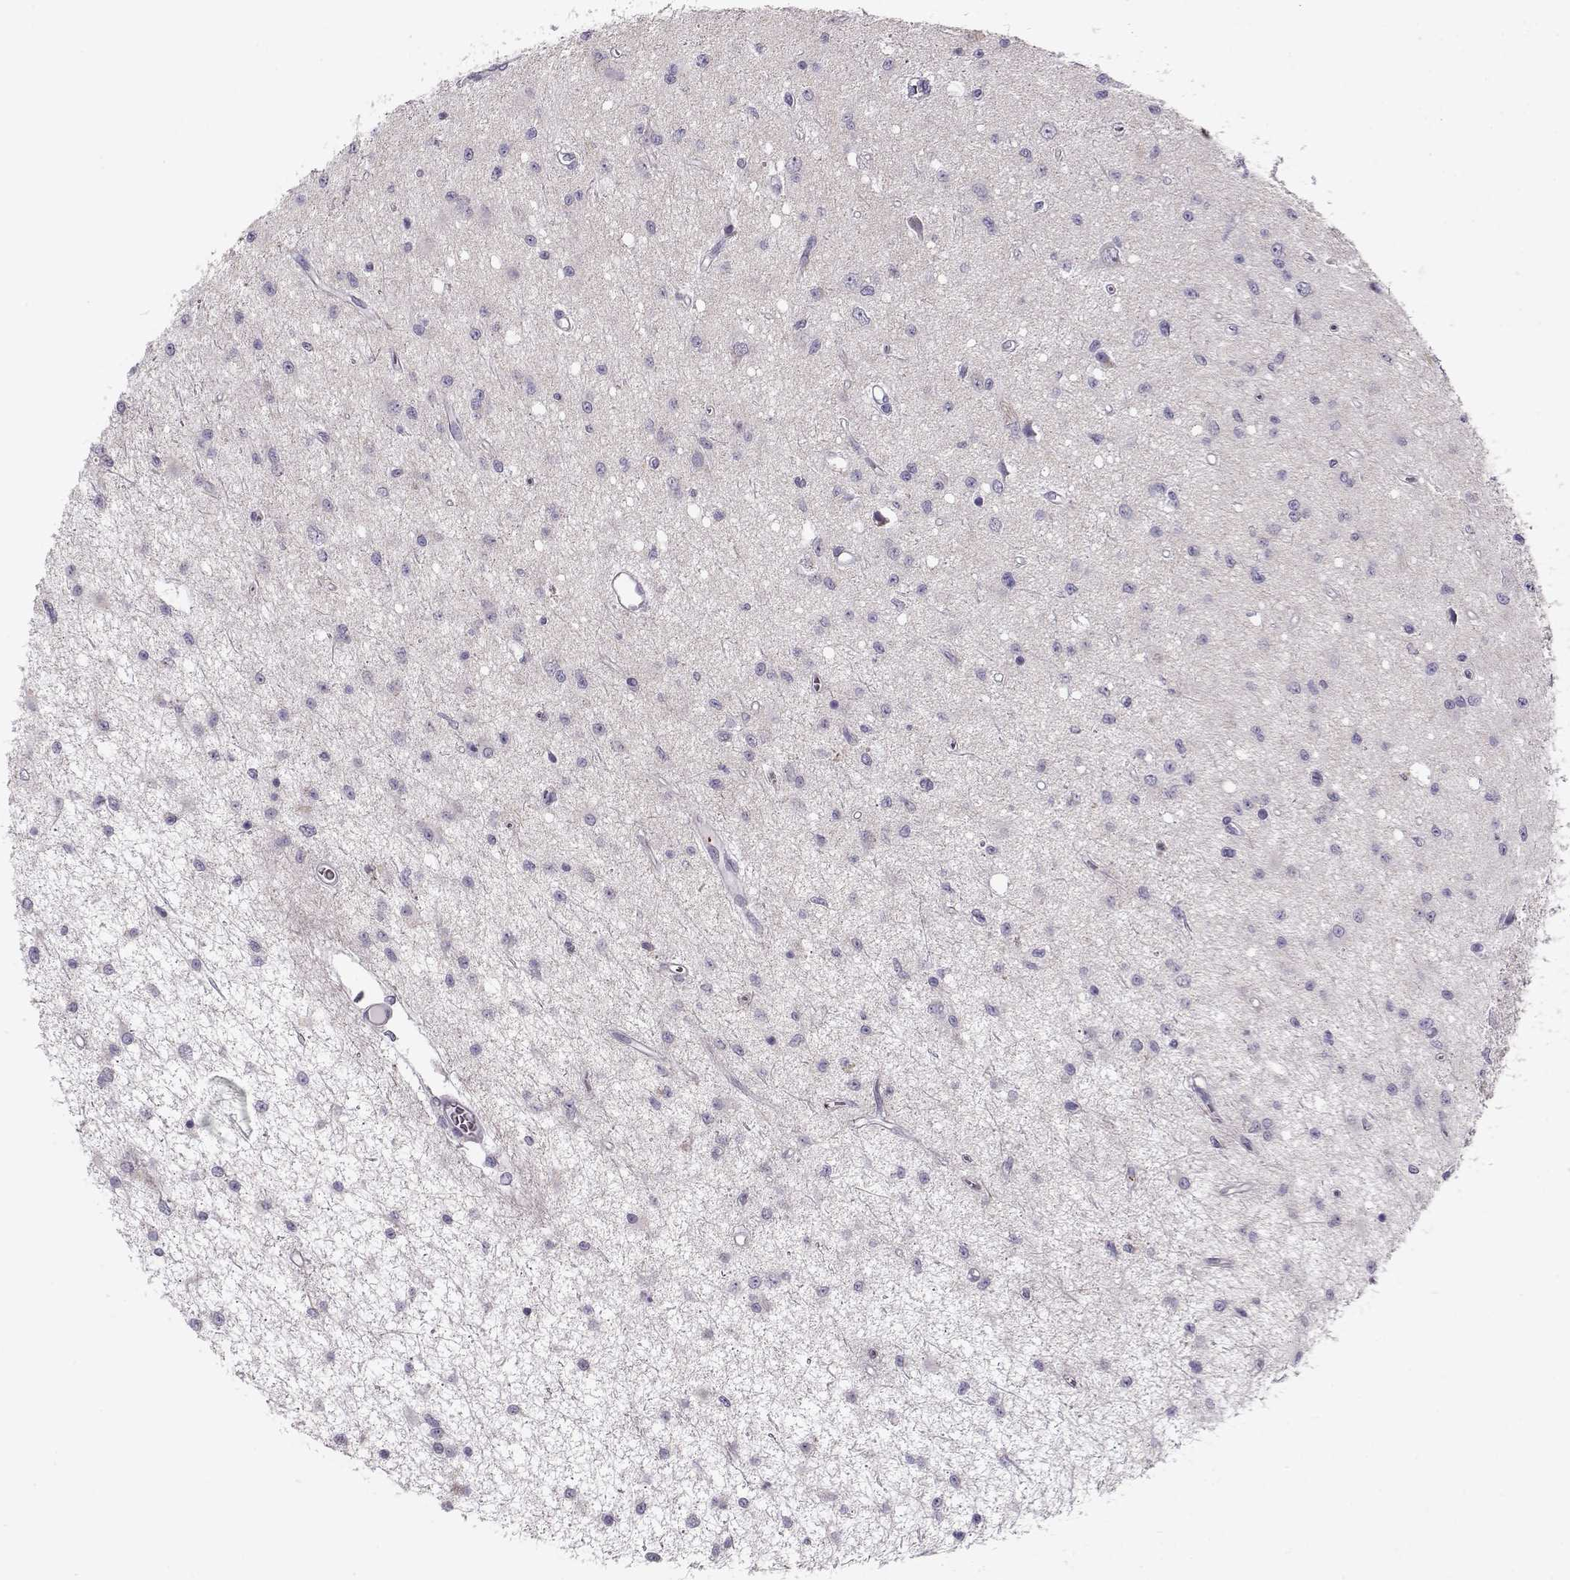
{"staining": {"intensity": "negative", "quantity": "none", "location": "none"}, "tissue": "glioma", "cell_type": "Tumor cells", "image_type": "cancer", "snomed": [{"axis": "morphology", "description": "Glioma, malignant, Low grade"}, {"axis": "topography", "description": "Brain"}], "caption": "This is an immunohistochemistry micrograph of human malignant glioma (low-grade). There is no staining in tumor cells.", "gene": "KLF17", "patient": {"sex": "female", "age": 45}}